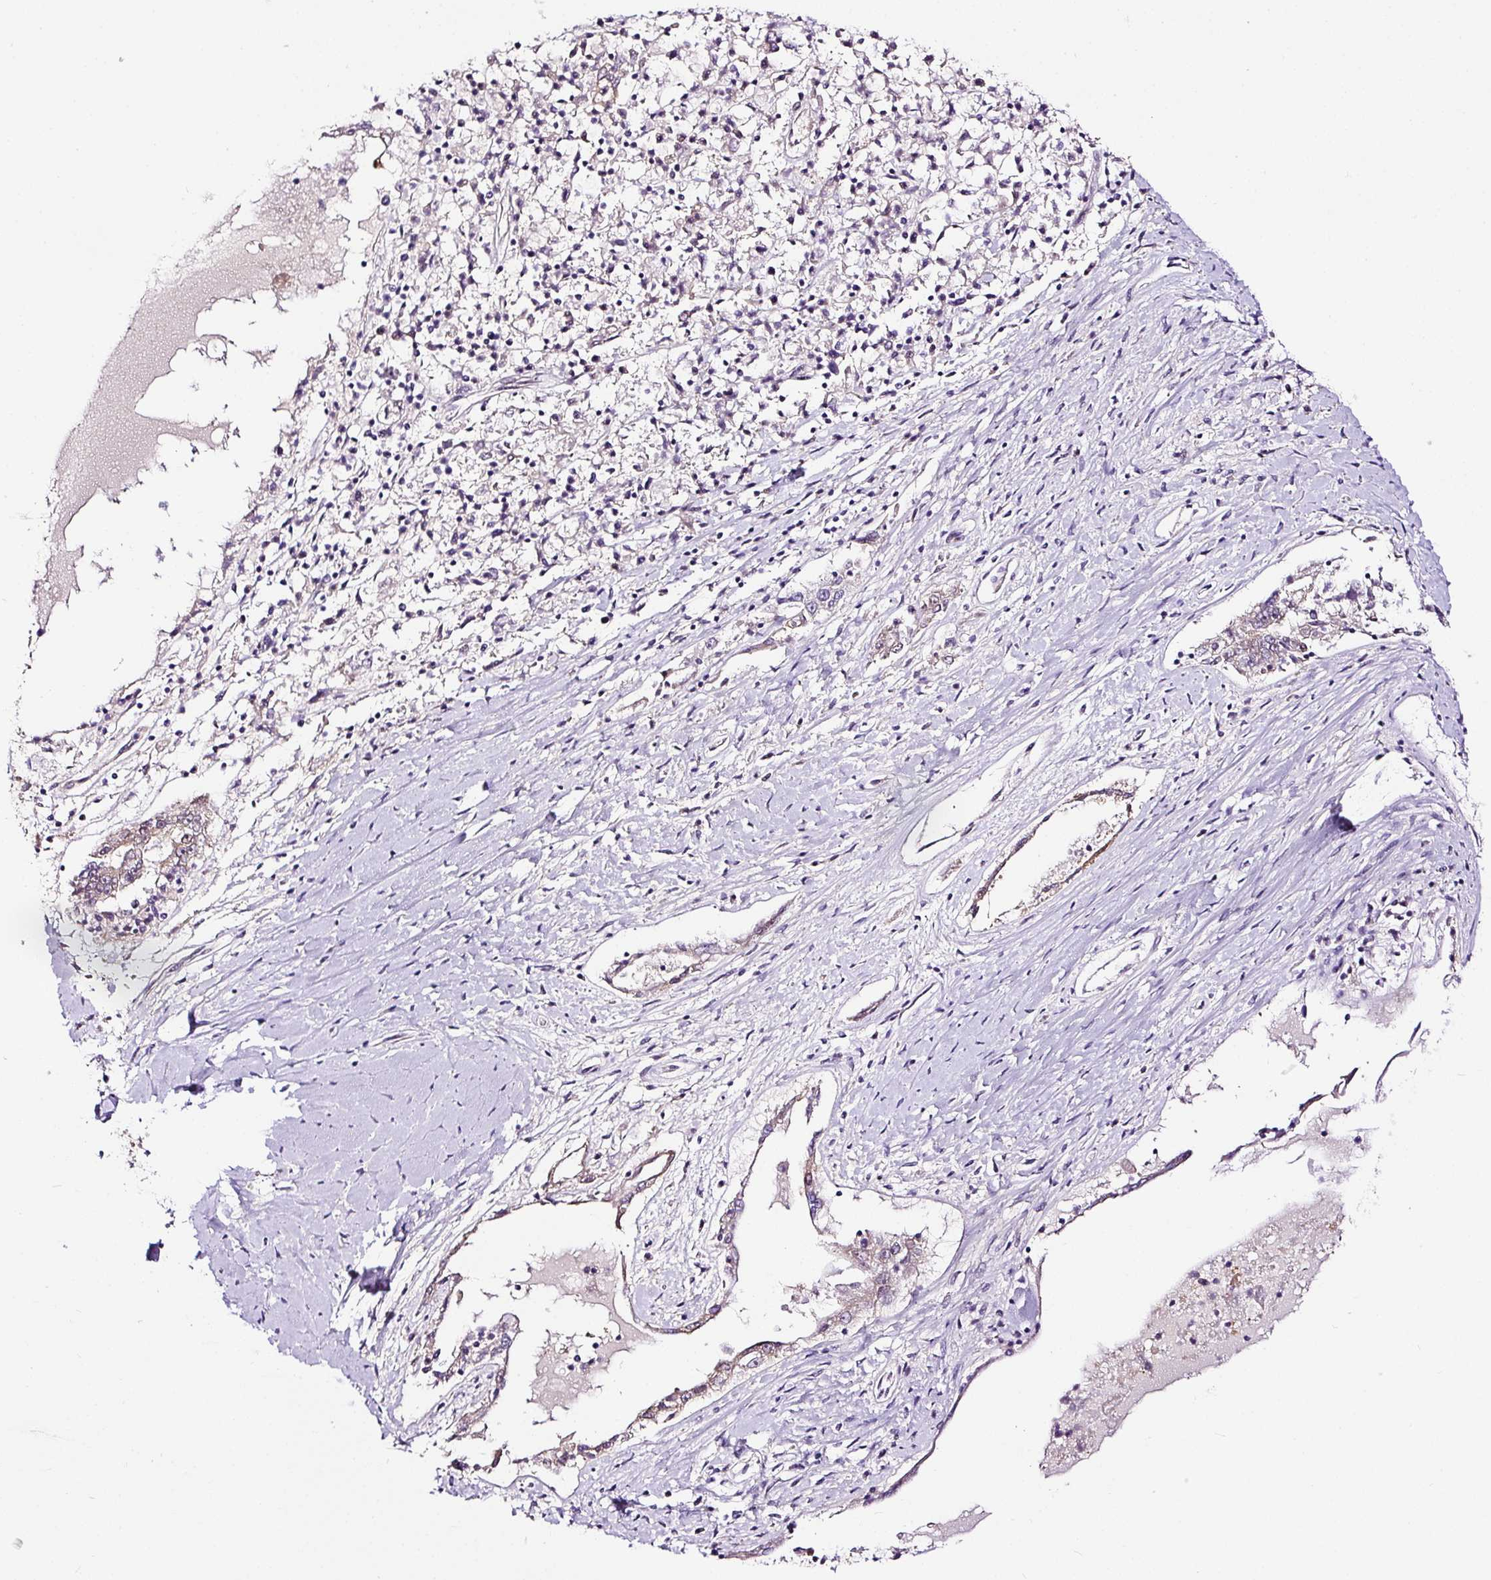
{"staining": {"intensity": "negative", "quantity": "none", "location": "none"}, "tissue": "ovarian cancer", "cell_type": "Tumor cells", "image_type": "cancer", "snomed": [{"axis": "morphology", "description": "Carcinoma, endometroid"}, {"axis": "topography", "description": "Ovary"}], "caption": "This is an immunohistochemistry (IHC) image of human endometroid carcinoma (ovarian). There is no expression in tumor cells.", "gene": "MAGEB16", "patient": {"sex": "female", "age": 62}}